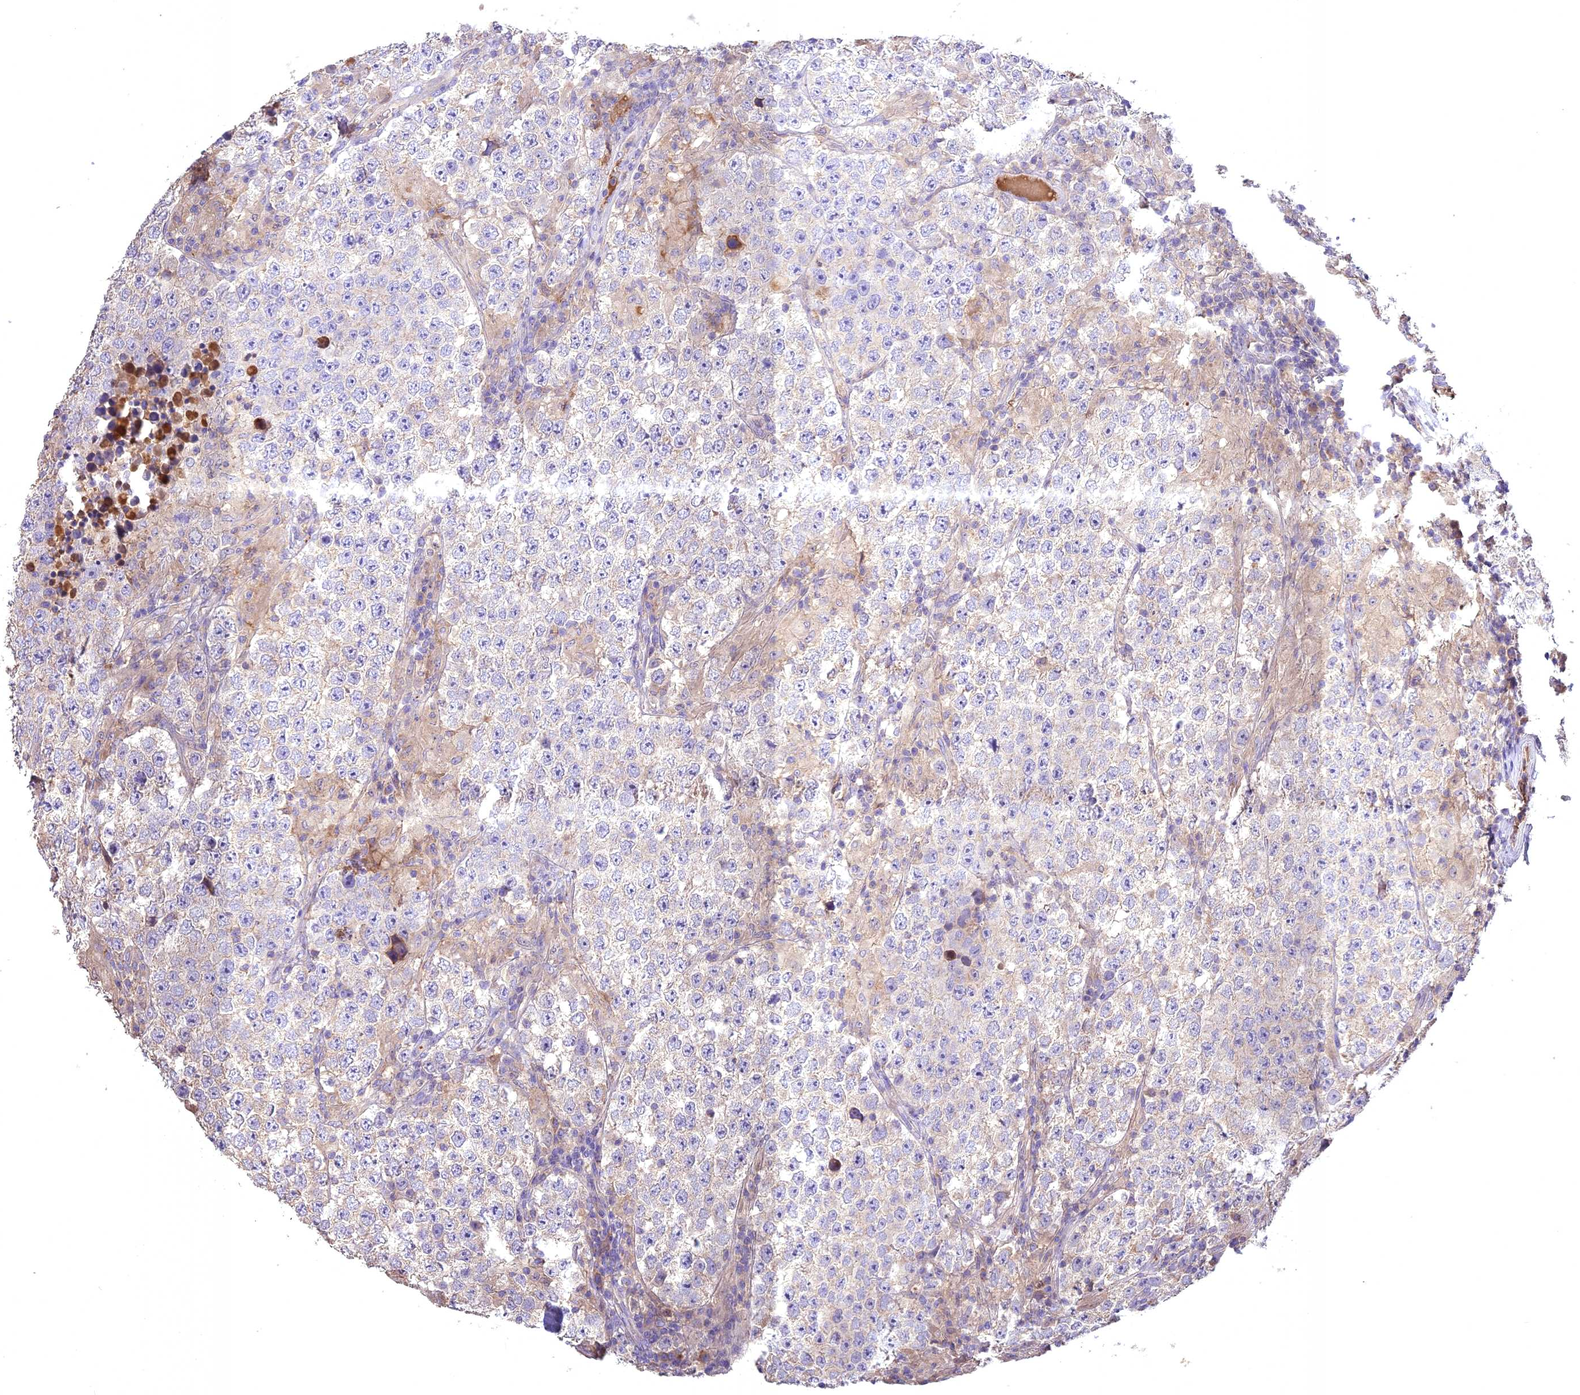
{"staining": {"intensity": "negative", "quantity": "none", "location": "none"}, "tissue": "testis cancer", "cell_type": "Tumor cells", "image_type": "cancer", "snomed": [{"axis": "morphology", "description": "Normal tissue, NOS"}, {"axis": "morphology", "description": "Urothelial carcinoma, High grade"}, {"axis": "morphology", "description": "Seminoma, NOS"}, {"axis": "morphology", "description": "Carcinoma, Embryonal, NOS"}, {"axis": "topography", "description": "Urinary bladder"}, {"axis": "topography", "description": "Testis"}], "caption": "High power microscopy micrograph of an immunohistochemistry photomicrograph of testis cancer, revealing no significant positivity in tumor cells.", "gene": "NUDT8", "patient": {"sex": "male", "age": 41}}